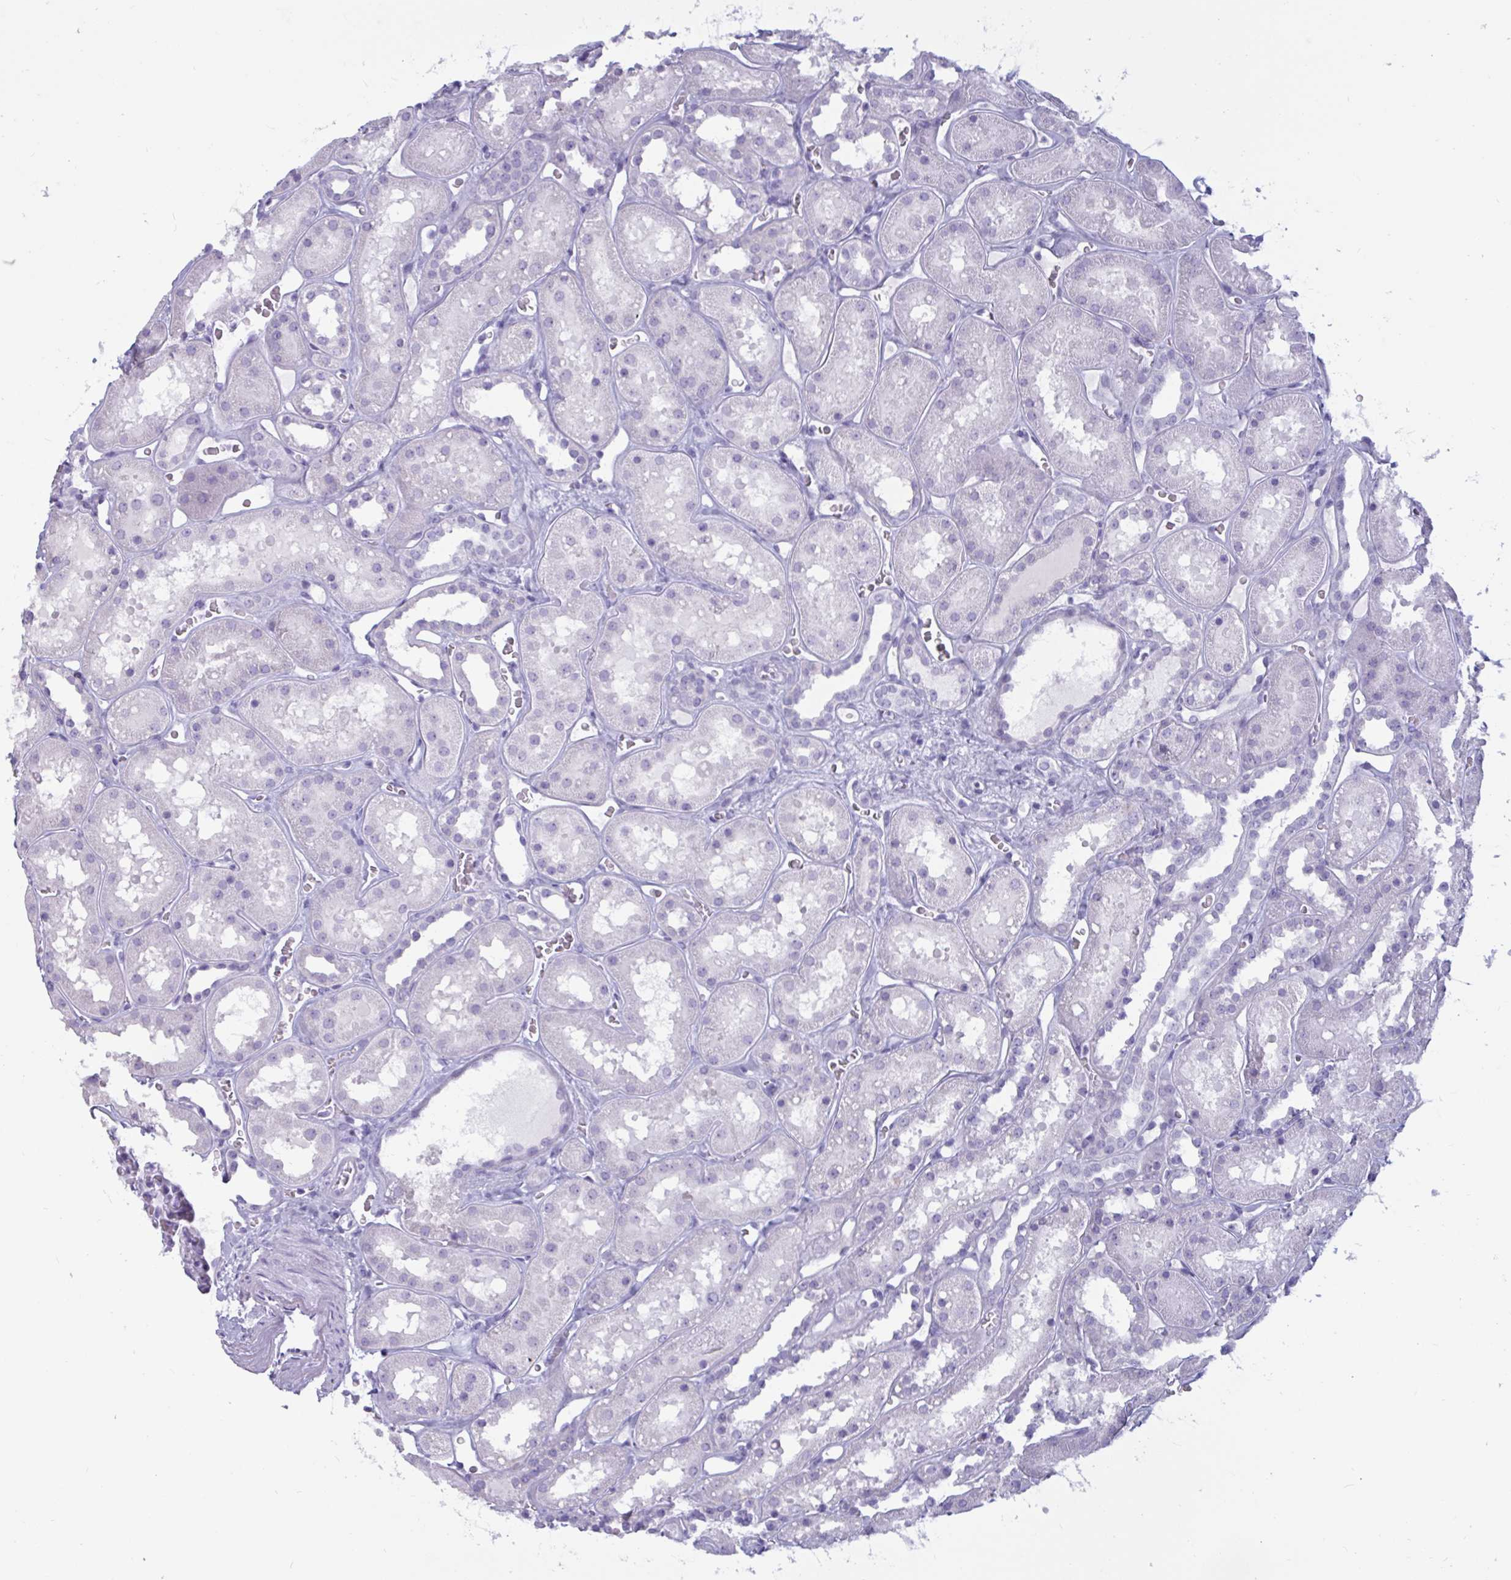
{"staining": {"intensity": "negative", "quantity": "none", "location": "none"}, "tissue": "kidney", "cell_type": "Cells in glomeruli", "image_type": "normal", "snomed": [{"axis": "morphology", "description": "Normal tissue, NOS"}, {"axis": "topography", "description": "Kidney"}], "caption": "Immunohistochemical staining of unremarkable human kidney reveals no significant staining in cells in glomeruli.", "gene": "BBS10", "patient": {"sex": "female", "age": 41}}